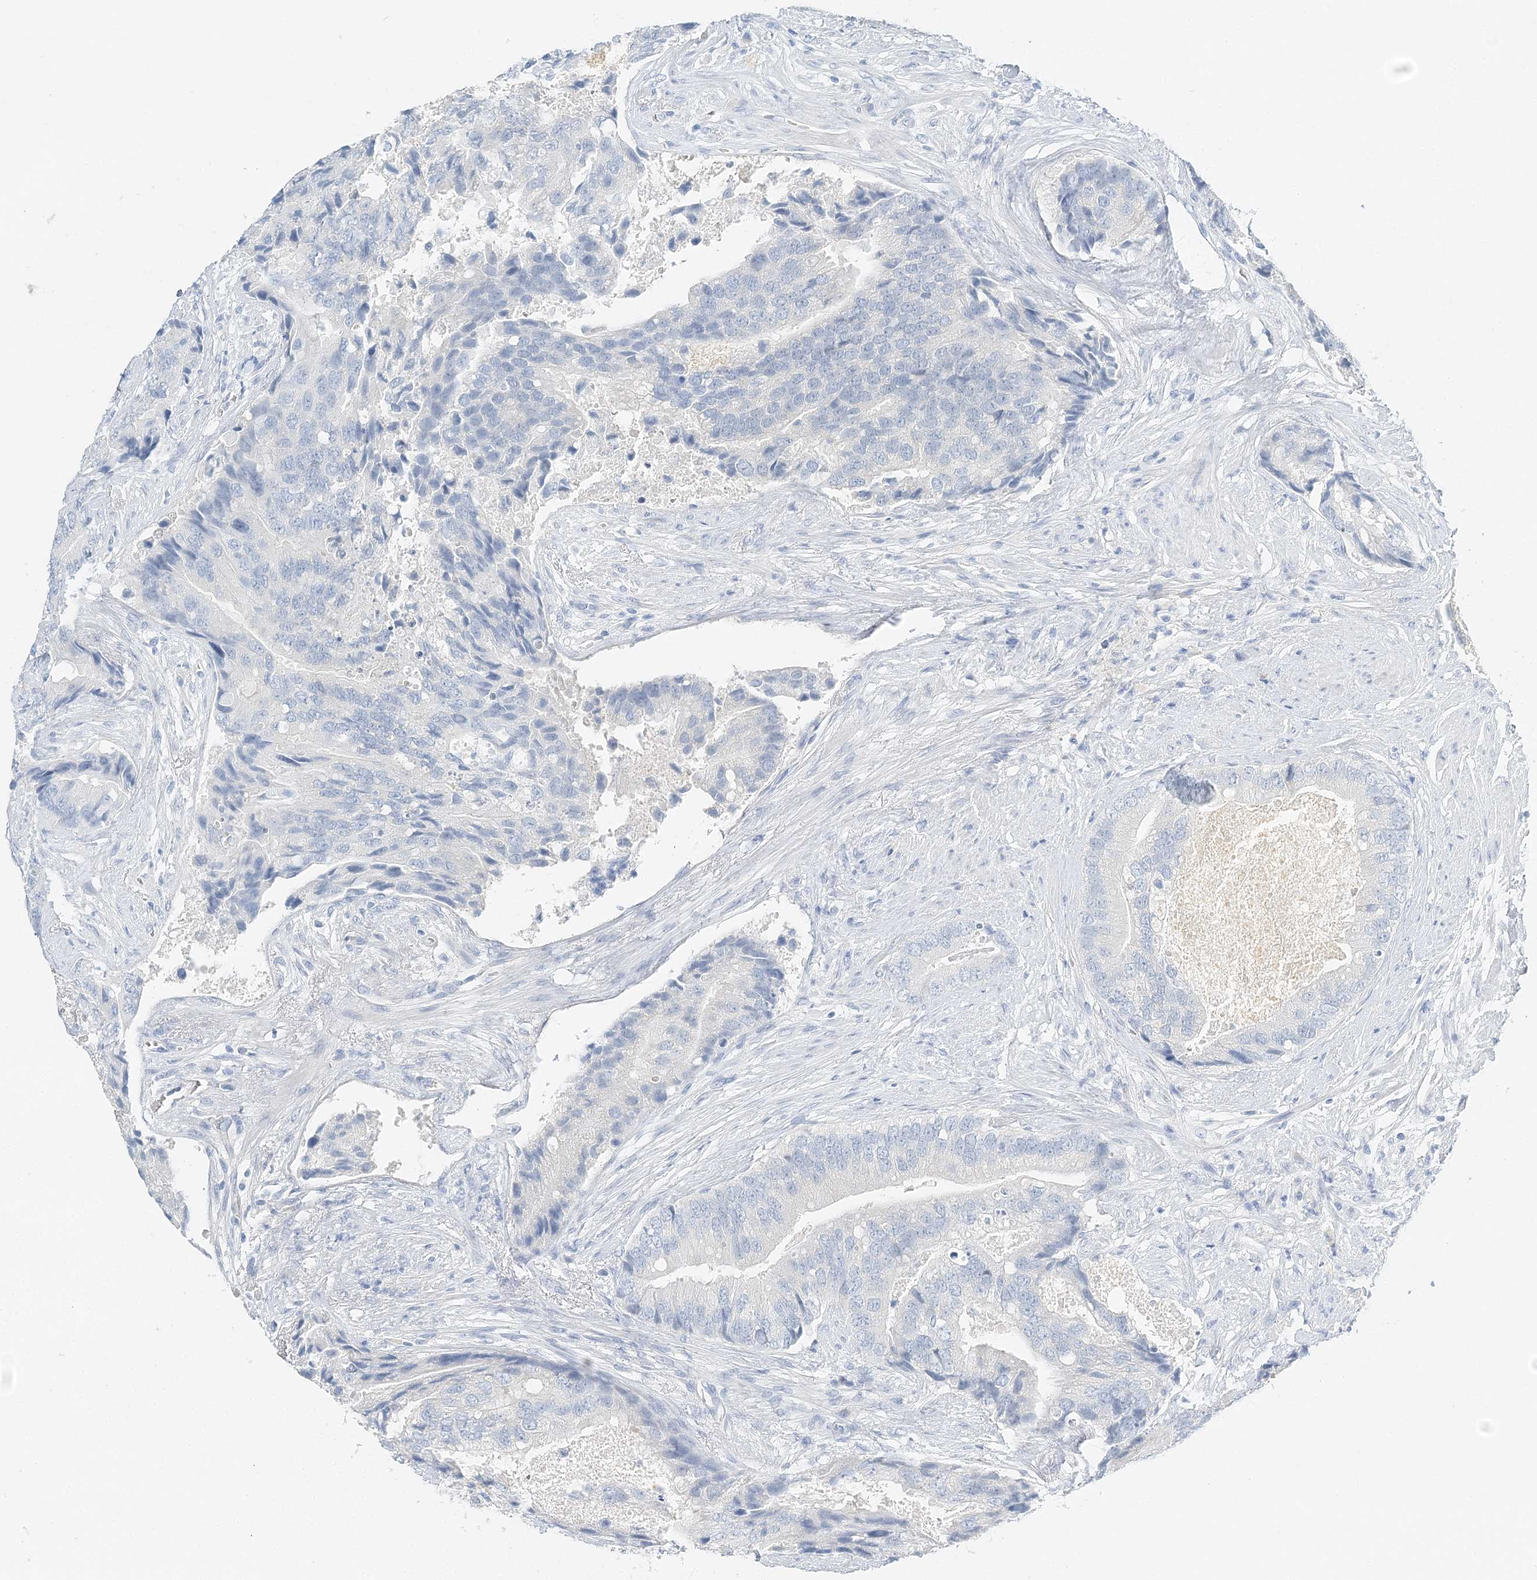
{"staining": {"intensity": "negative", "quantity": "none", "location": "none"}, "tissue": "prostate cancer", "cell_type": "Tumor cells", "image_type": "cancer", "snomed": [{"axis": "morphology", "description": "Adenocarcinoma, High grade"}, {"axis": "topography", "description": "Prostate"}], "caption": "Human prostate cancer (high-grade adenocarcinoma) stained for a protein using immunohistochemistry (IHC) shows no staining in tumor cells.", "gene": "VILL", "patient": {"sex": "male", "age": 70}}